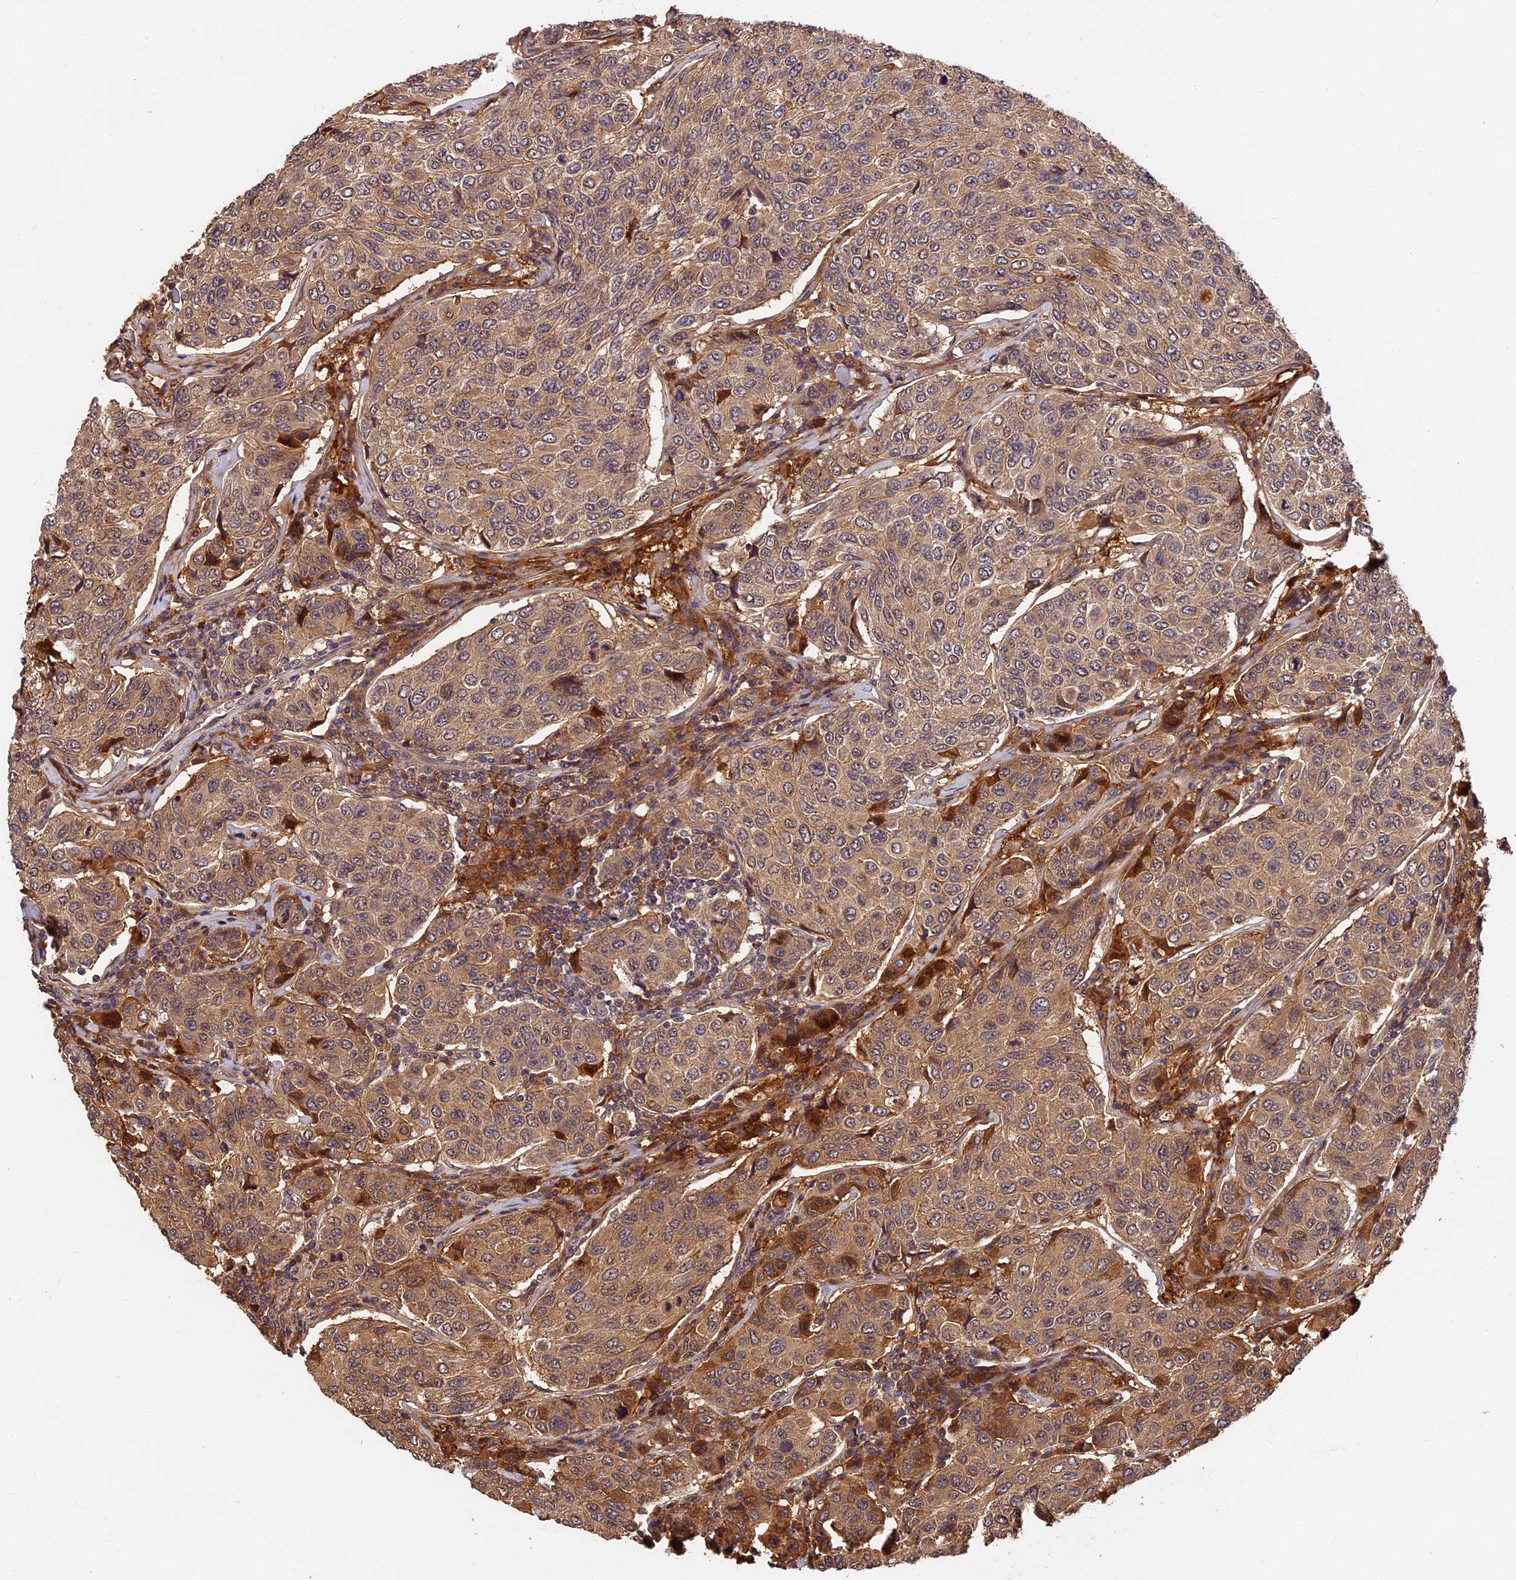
{"staining": {"intensity": "moderate", "quantity": ">75%", "location": "cytoplasmic/membranous"}, "tissue": "breast cancer", "cell_type": "Tumor cells", "image_type": "cancer", "snomed": [{"axis": "morphology", "description": "Duct carcinoma"}, {"axis": "topography", "description": "Breast"}], "caption": "A photomicrograph of infiltrating ductal carcinoma (breast) stained for a protein reveals moderate cytoplasmic/membranous brown staining in tumor cells.", "gene": "ITIH1", "patient": {"sex": "female", "age": 55}}